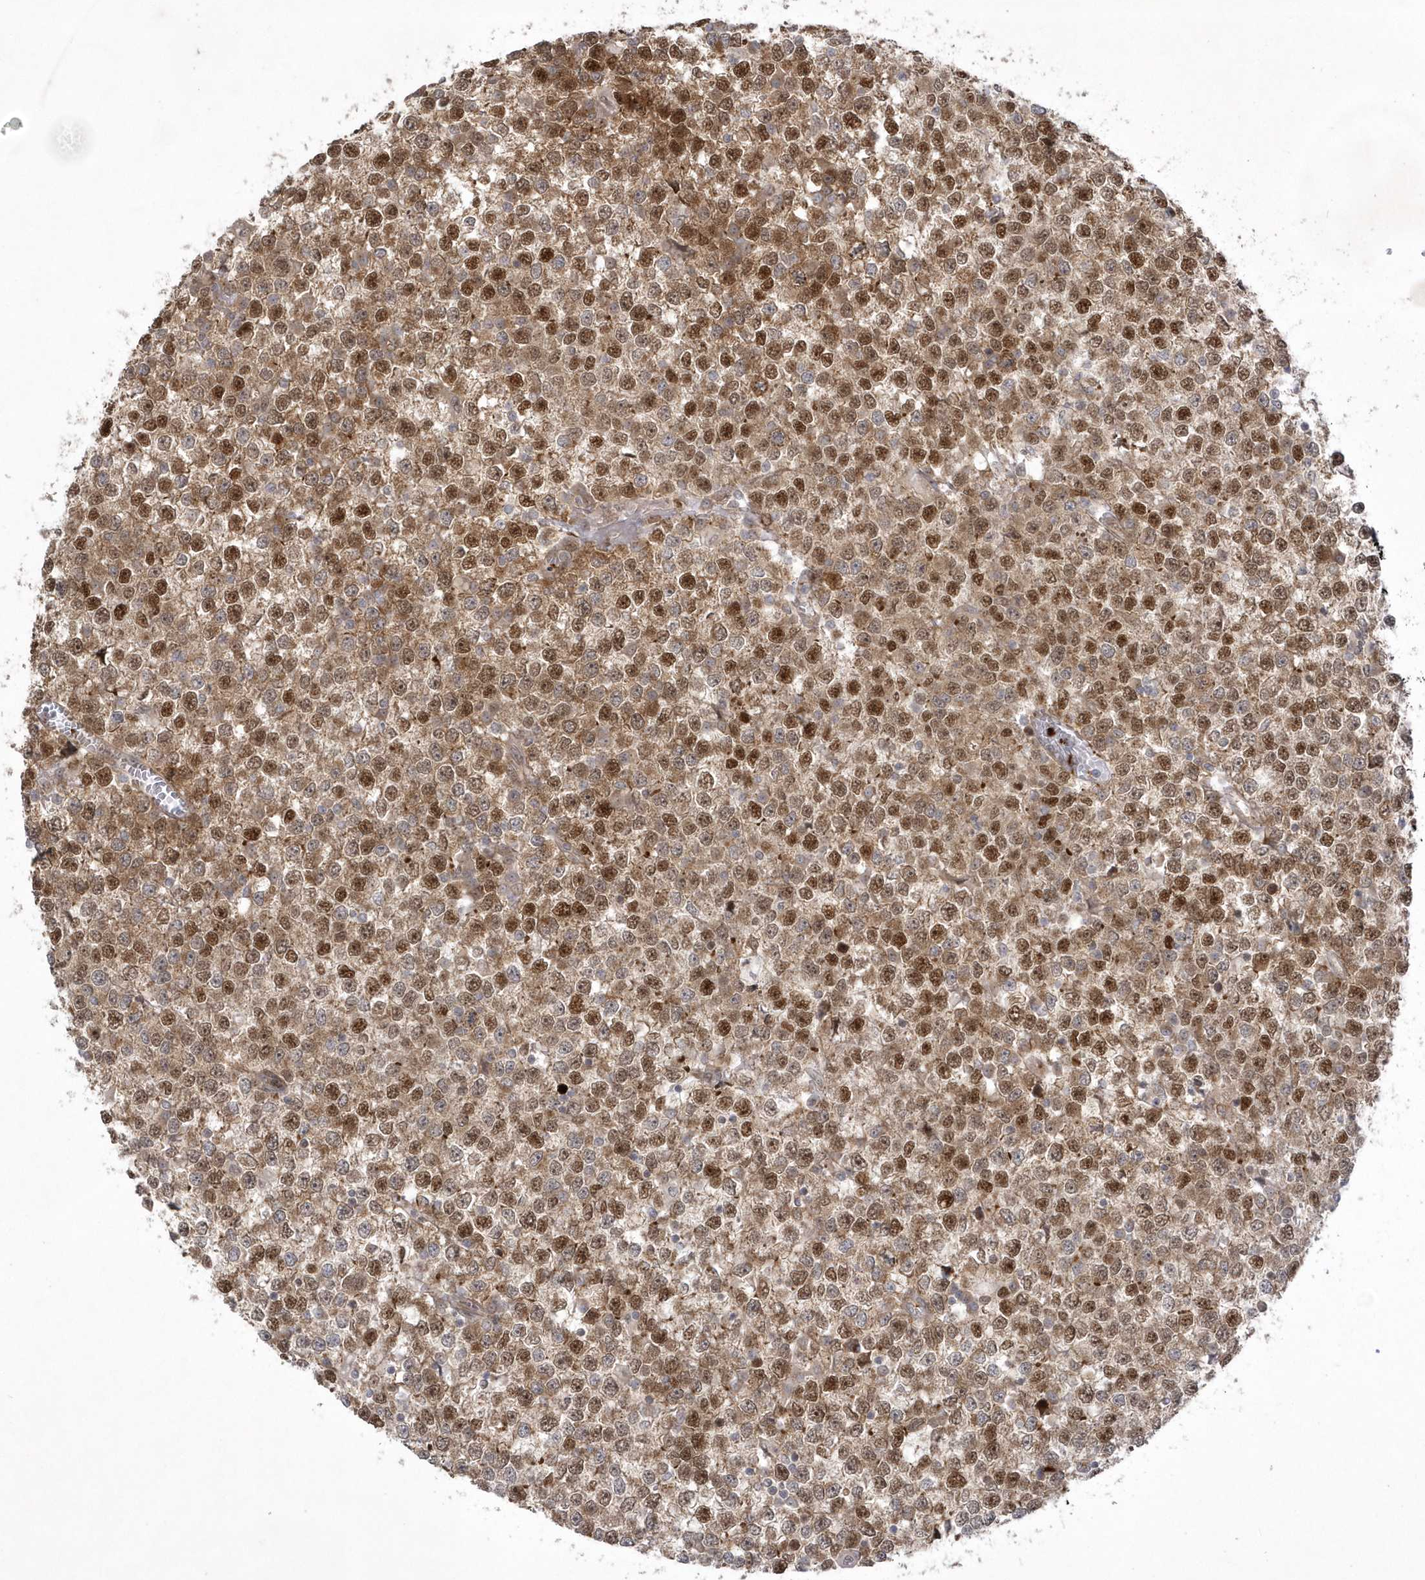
{"staining": {"intensity": "moderate", "quantity": ">75%", "location": "cytoplasmic/membranous,nuclear"}, "tissue": "testis cancer", "cell_type": "Tumor cells", "image_type": "cancer", "snomed": [{"axis": "morphology", "description": "Seminoma, NOS"}, {"axis": "topography", "description": "Testis"}], "caption": "An image of testis cancer (seminoma) stained for a protein shows moderate cytoplasmic/membranous and nuclear brown staining in tumor cells.", "gene": "NAF1", "patient": {"sex": "male", "age": 65}}